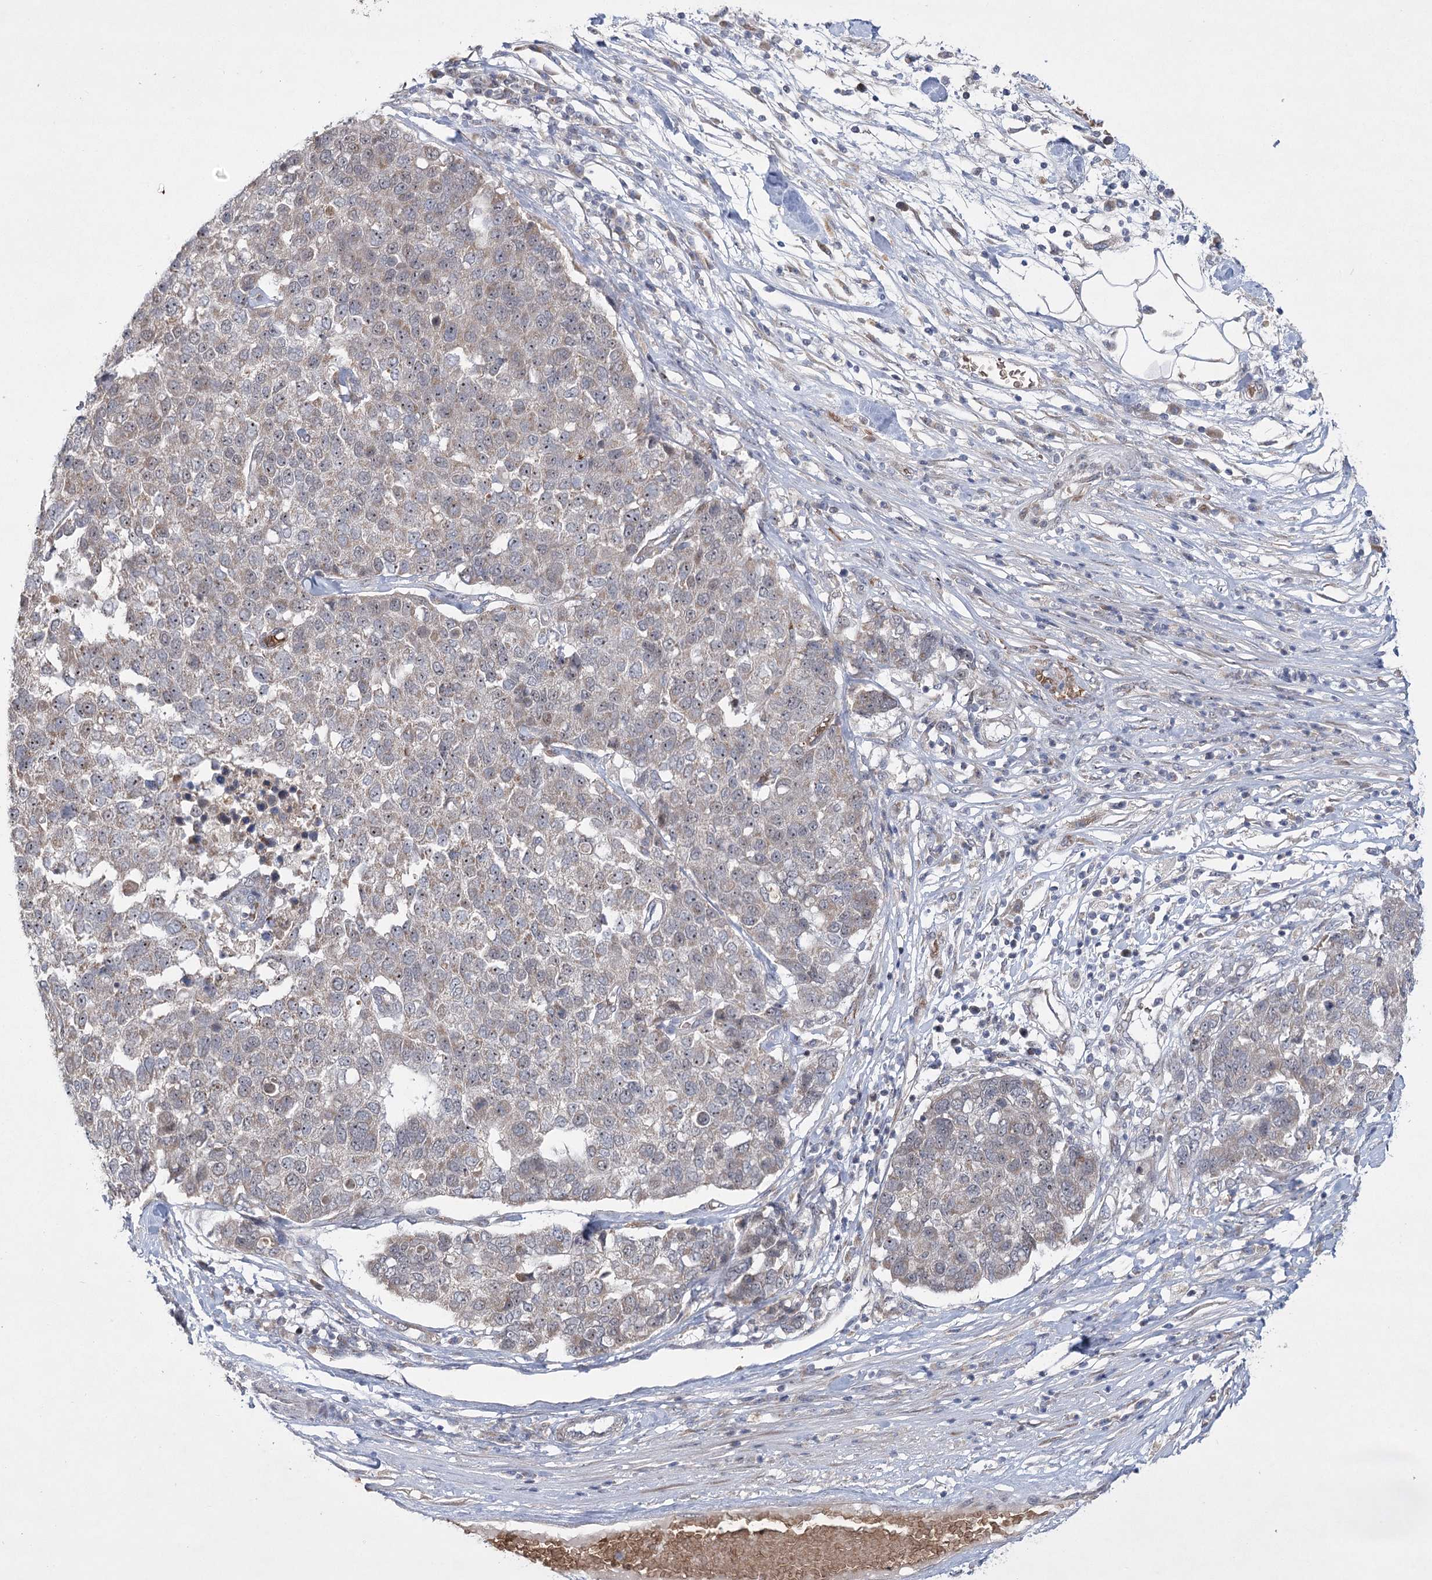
{"staining": {"intensity": "weak", "quantity": "<25%", "location": "cytoplasmic/membranous"}, "tissue": "pancreatic cancer", "cell_type": "Tumor cells", "image_type": "cancer", "snomed": [{"axis": "morphology", "description": "Adenocarcinoma, NOS"}, {"axis": "topography", "description": "Pancreas"}], "caption": "IHC image of neoplastic tissue: pancreatic cancer stained with DAB (3,3'-diaminobenzidine) exhibits no significant protein expression in tumor cells.", "gene": "NSMCE4A", "patient": {"sex": "female", "age": 61}}